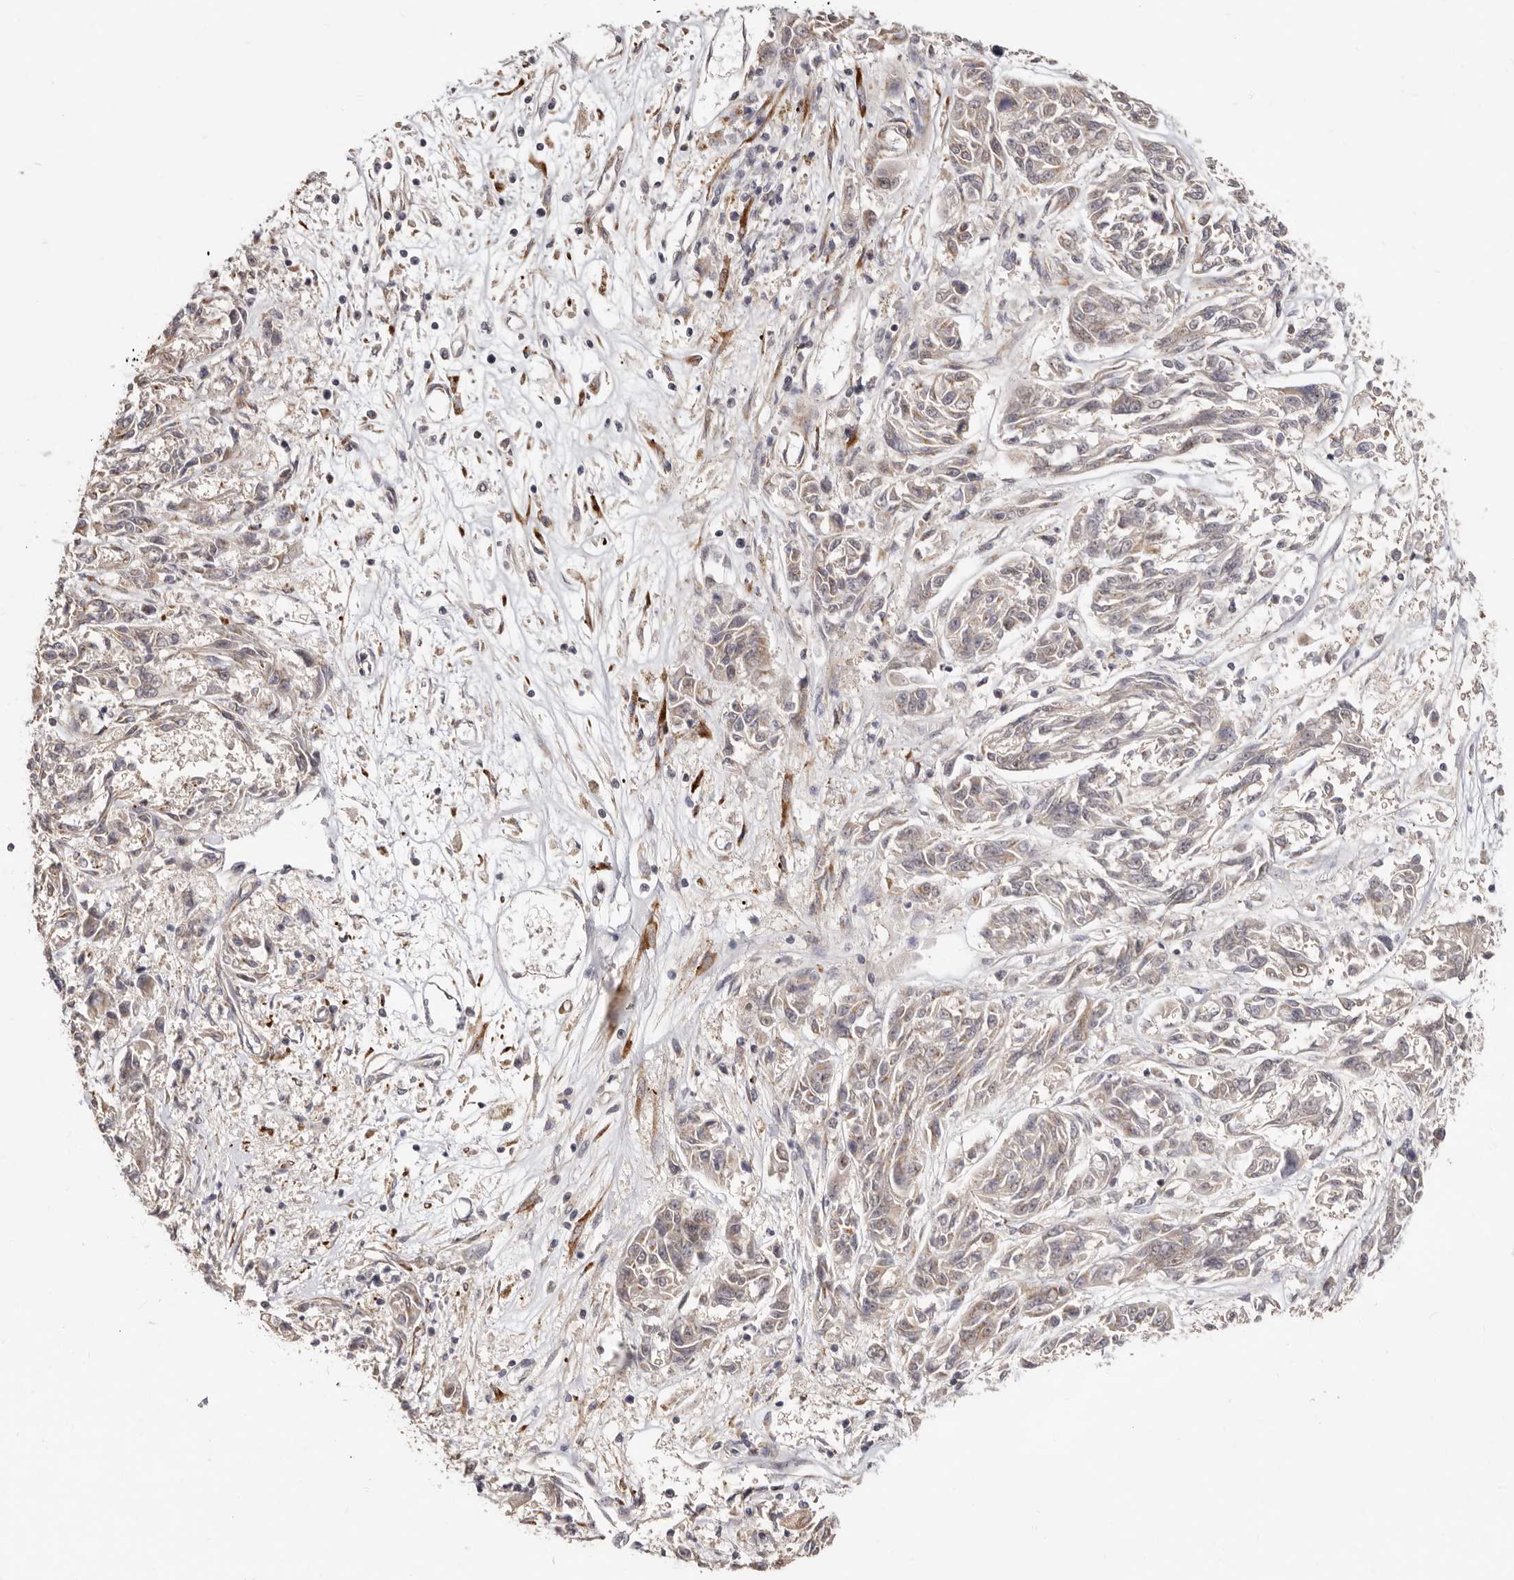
{"staining": {"intensity": "negative", "quantity": "none", "location": "none"}, "tissue": "melanoma", "cell_type": "Tumor cells", "image_type": "cancer", "snomed": [{"axis": "morphology", "description": "Malignant melanoma, NOS"}, {"axis": "topography", "description": "Skin"}], "caption": "Immunohistochemistry photomicrograph of human malignant melanoma stained for a protein (brown), which reveals no staining in tumor cells.", "gene": "SRCAP", "patient": {"sex": "male", "age": 53}}